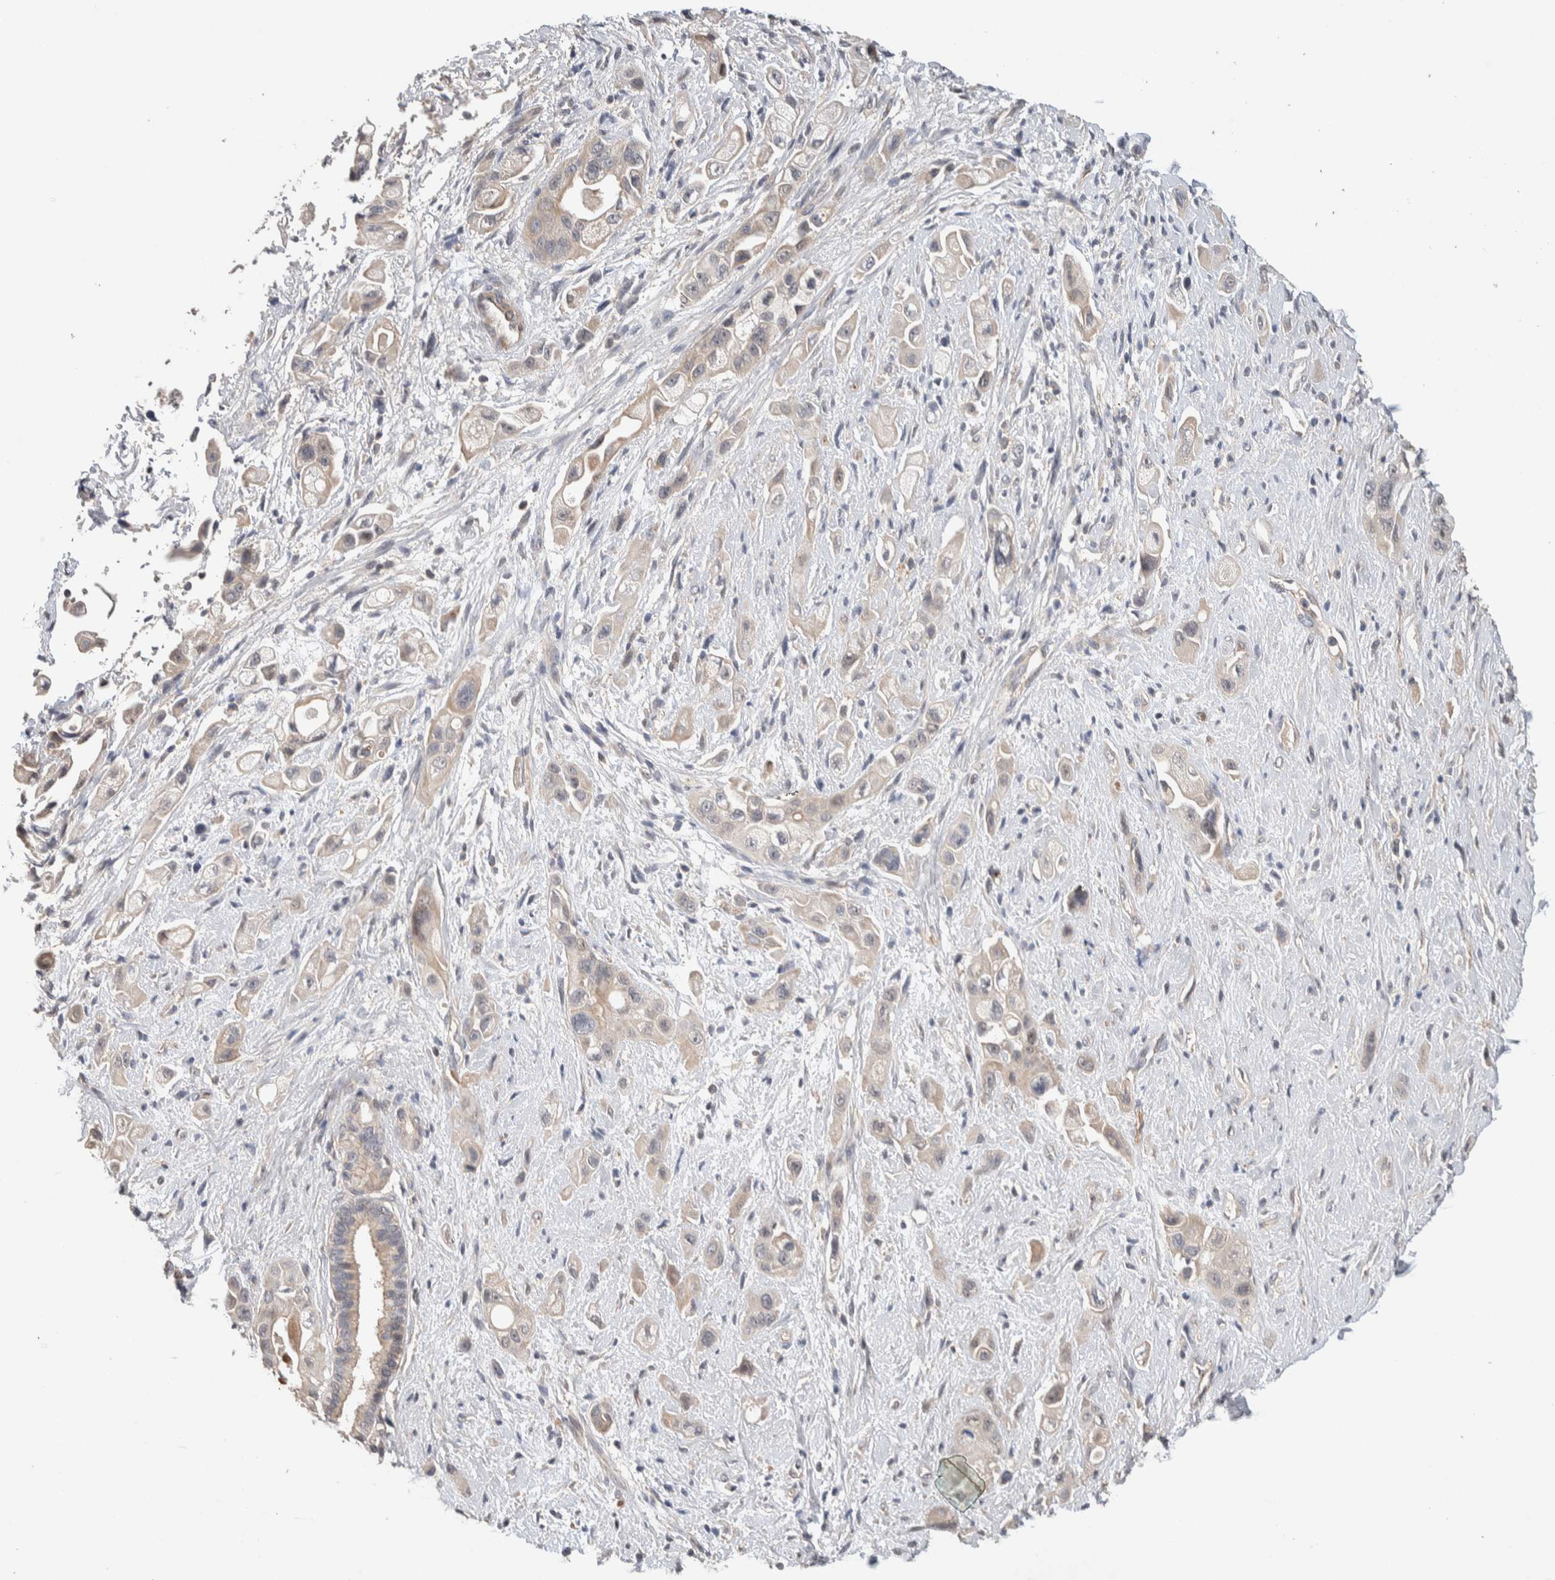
{"staining": {"intensity": "weak", "quantity": "<25%", "location": "cytoplasmic/membranous"}, "tissue": "pancreatic cancer", "cell_type": "Tumor cells", "image_type": "cancer", "snomed": [{"axis": "morphology", "description": "Adenocarcinoma, NOS"}, {"axis": "topography", "description": "Pancreas"}], "caption": "Photomicrograph shows no protein positivity in tumor cells of adenocarcinoma (pancreatic) tissue.", "gene": "WDR91", "patient": {"sex": "female", "age": 66}}